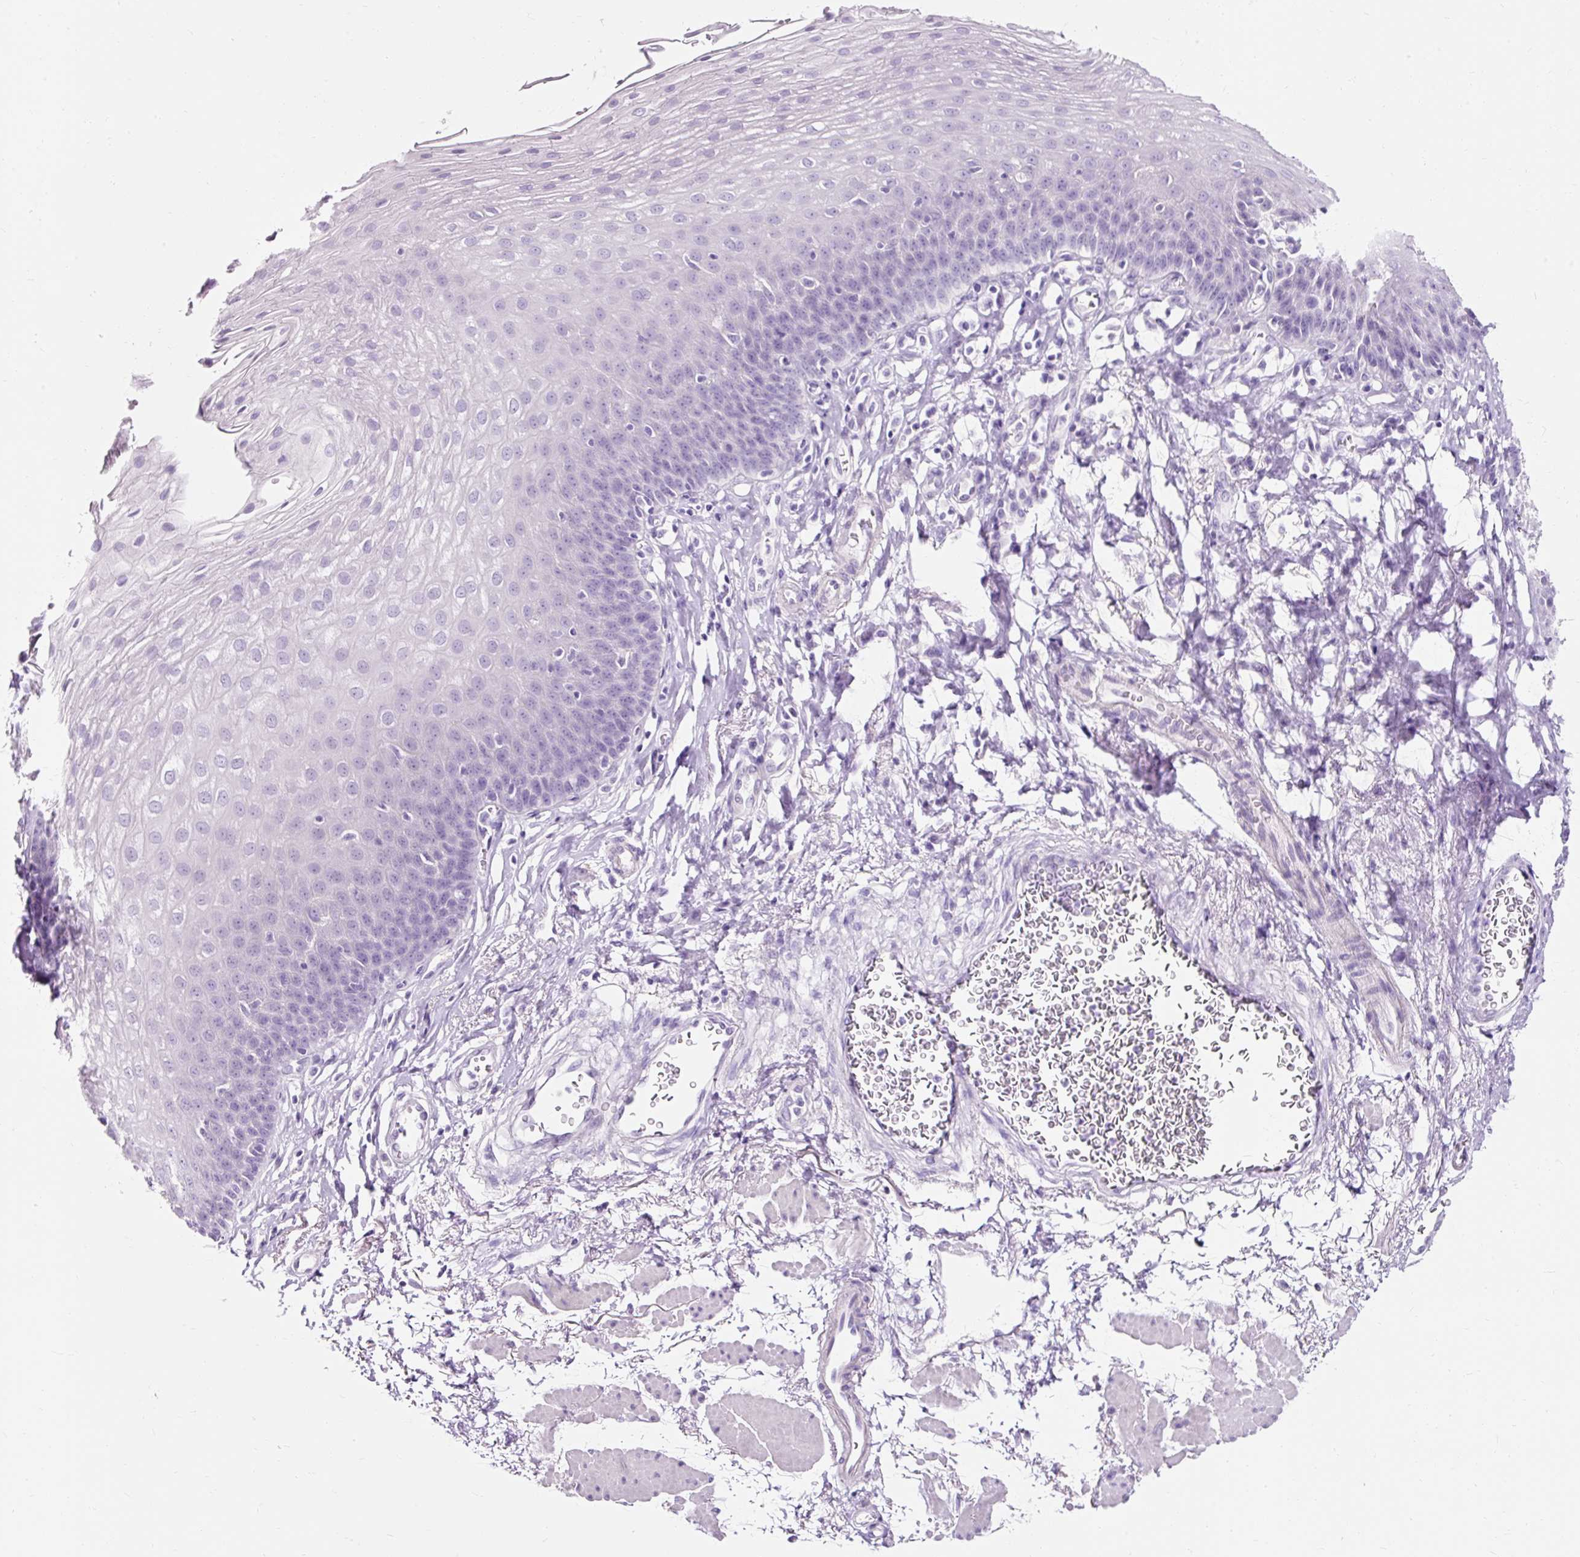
{"staining": {"intensity": "negative", "quantity": "none", "location": "none"}, "tissue": "esophagus", "cell_type": "Squamous epithelial cells", "image_type": "normal", "snomed": [{"axis": "morphology", "description": "Normal tissue, NOS"}, {"axis": "topography", "description": "Esophagus"}], "caption": "Immunohistochemical staining of normal esophagus reveals no significant staining in squamous epithelial cells. The staining is performed using DAB brown chromogen with nuclei counter-stained in using hematoxylin.", "gene": "CLDN25", "patient": {"sex": "female", "age": 81}}